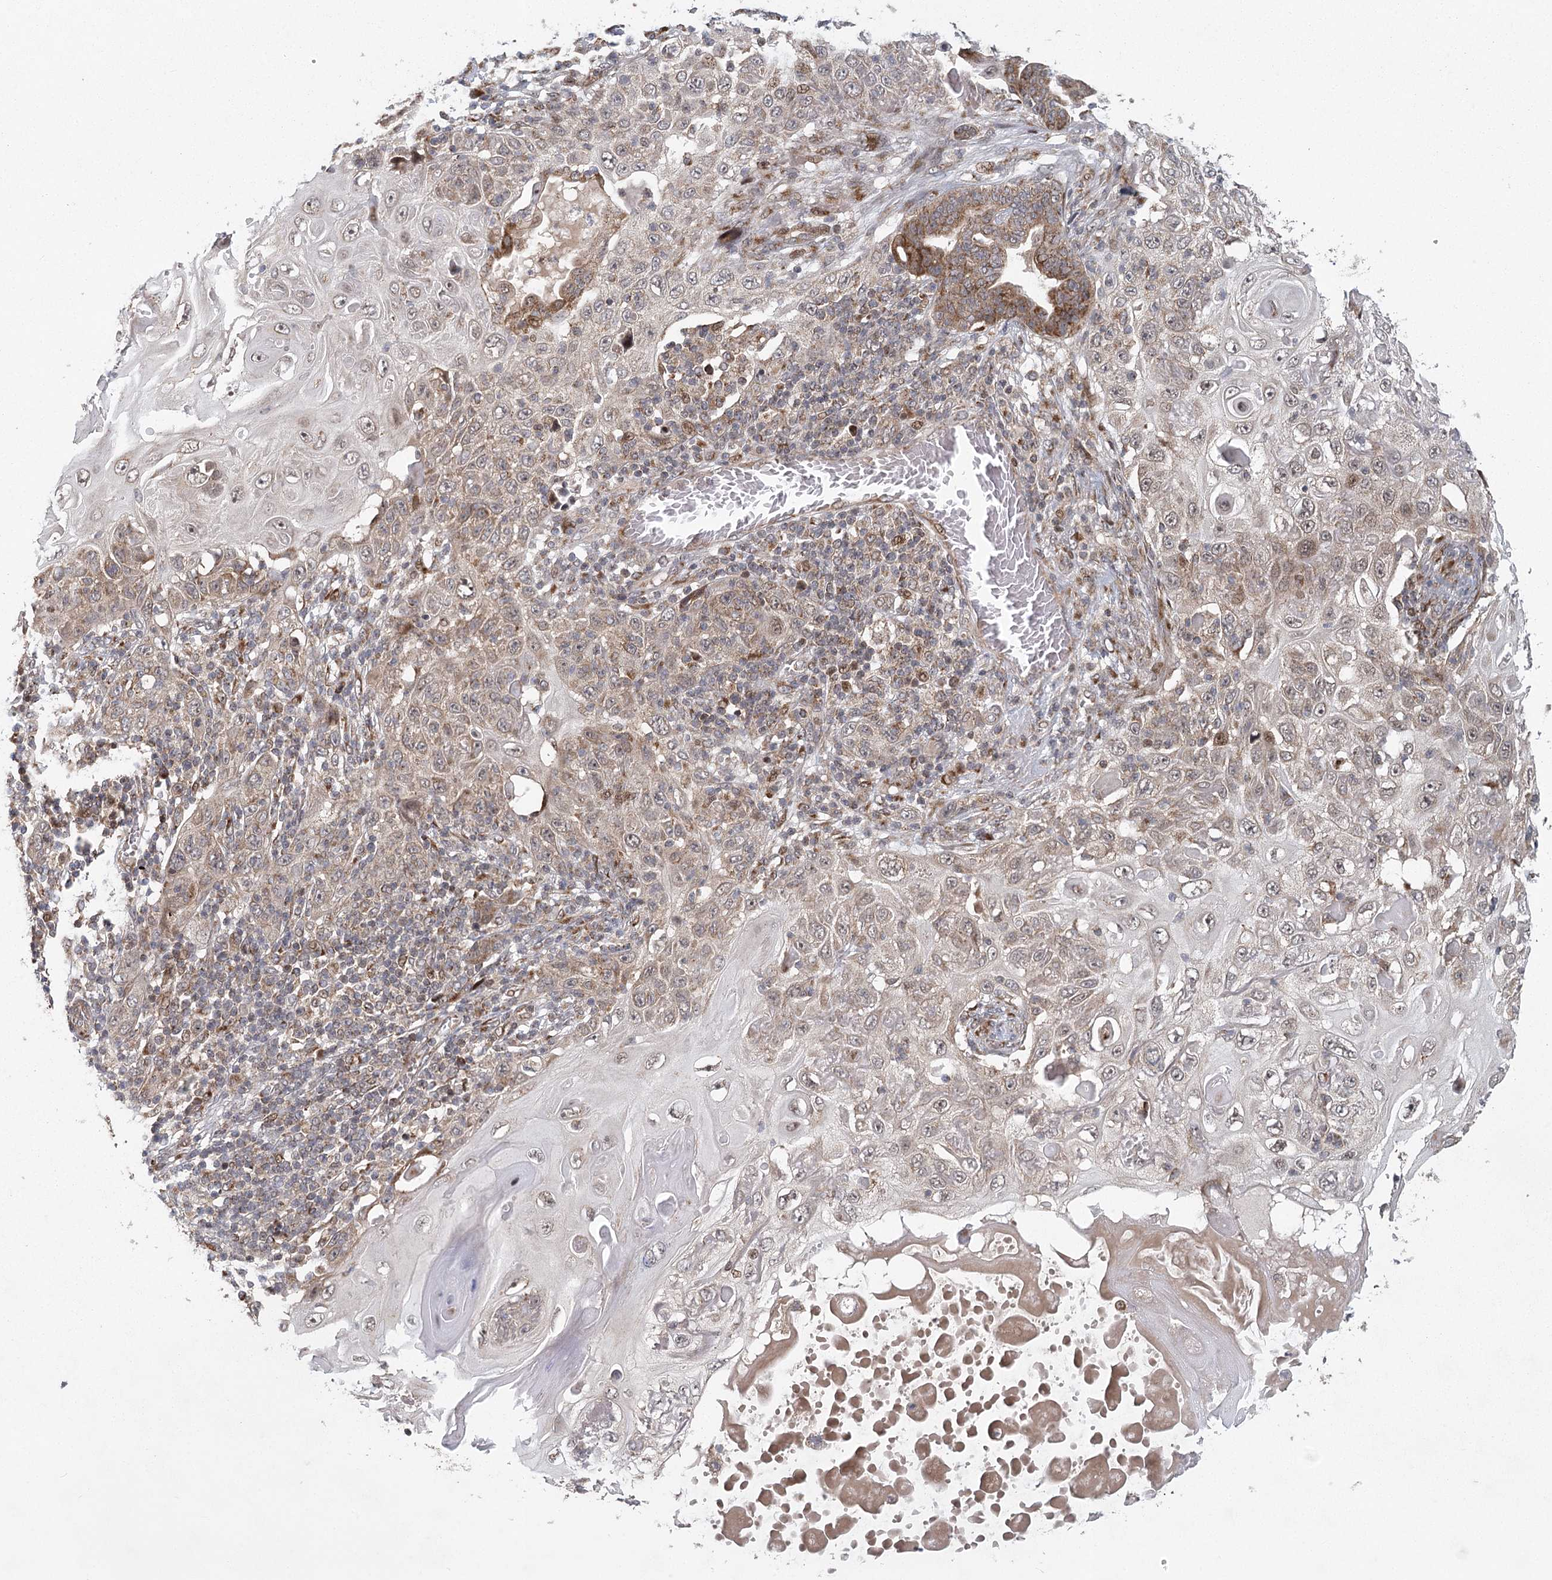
{"staining": {"intensity": "negative", "quantity": "none", "location": "none"}, "tissue": "skin cancer", "cell_type": "Tumor cells", "image_type": "cancer", "snomed": [{"axis": "morphology", "description": "Squamous cell carcinoma, NOS"}, {"axis": "topography", "description": "Skin"}], "caption": "Tumor cells are negative for protein expression in human skin cancer (squamous cell carcinoma). (DAB immunohistochemistry (IHC), high magnification).", "gene": "IFT46", "patient": {"sex": "female", "age": 88}}